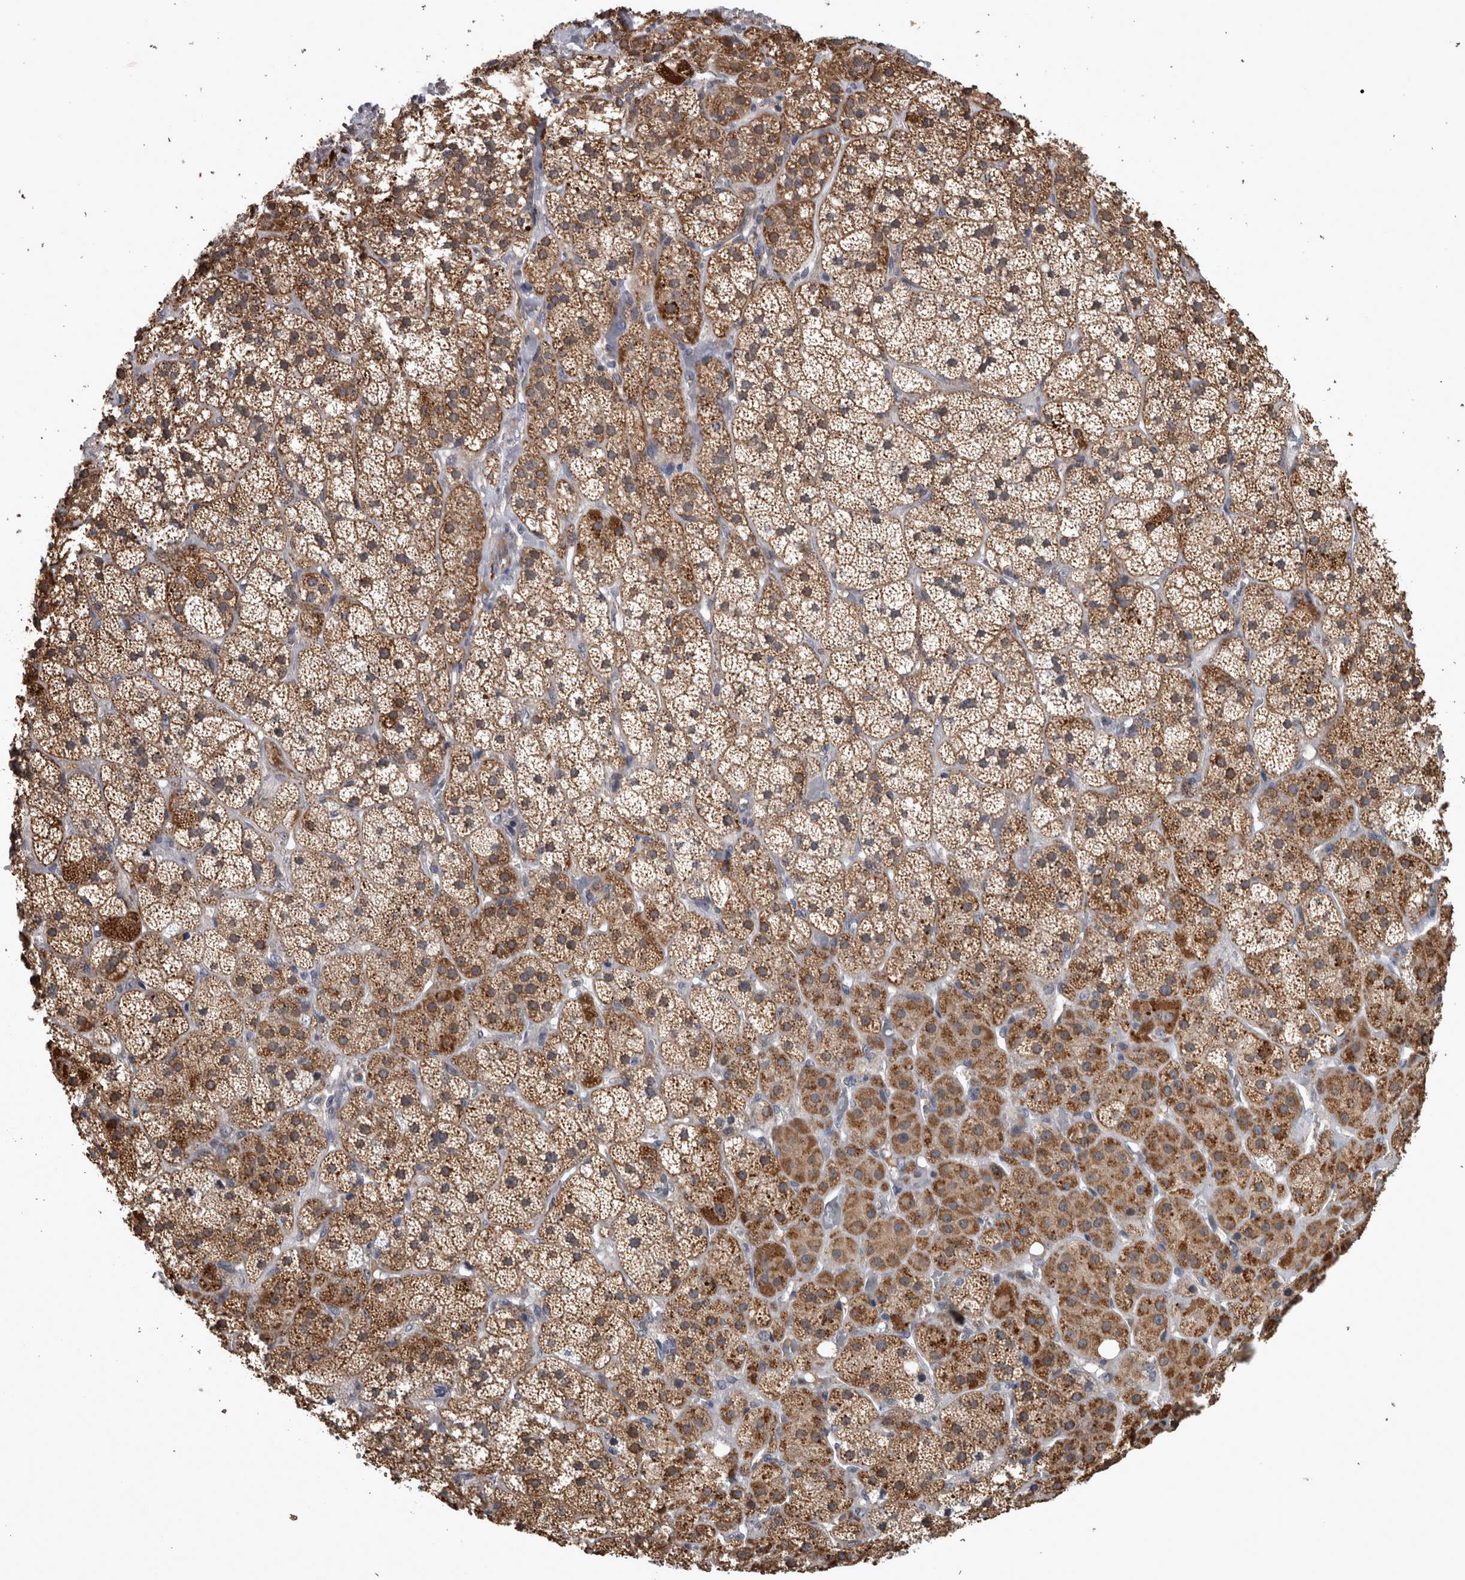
{"staining": {"intensity": "strong", "quantity": ">75%", "location": "cytoplasmic/membranous"}, "tissue": "adrenal gland", "cell_type": "Glandular cells", "image_type": "normal", "snomed": [{"axis": "morphology", "description": "Normal tissue, NOS"}, {"axis": "topography", "description": "Adrenal gland"}], "caption": "Adrenal gland stained for a protein (brown) shows strong cytoplasmic/membranous positive staining in approximately >75% of glandular cells.", "gene": "DBT", "patient": {"sex": "male", "age": 57}}